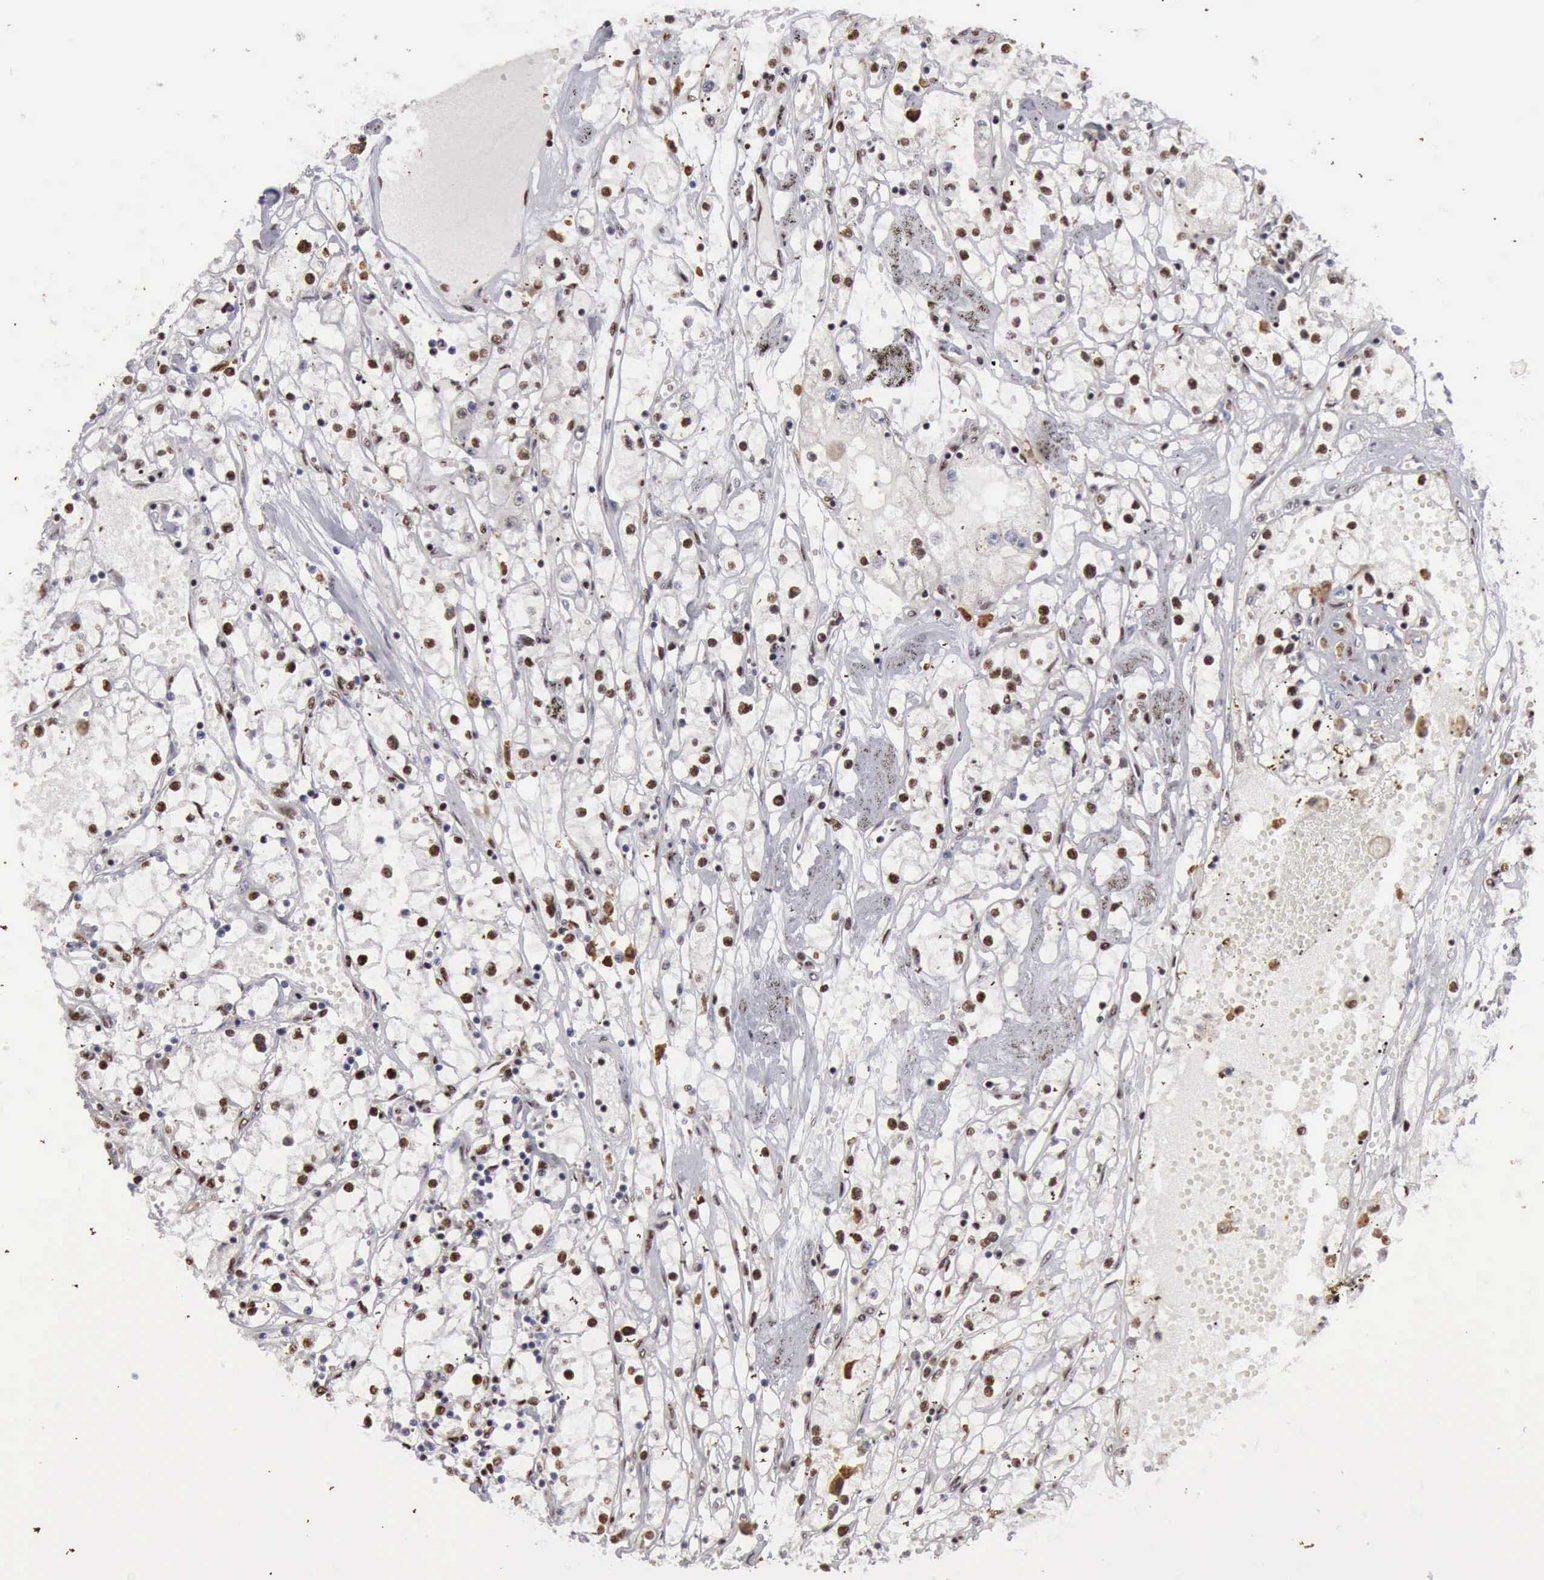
{"staining": {"intensity": "strong", "quantity": ">75%", "location": "nuclear"}, "tissue": "renal cancer", "cell_type": "Tumor cells", "image_type": "cancer", "snomed": [{"axis": "morphology", "description": "Adenocarcinoma, NOS"}, {"axis": "topography", "description": "Kidney"}], "caption": "The image shows immunohistochemical staining of renal cancer. There is strong nuclear positivity is seen in approximately >75% of tumor cells. (DAB = brown stain, brightfield microscopy at high magnification).", "gene": "KIAA0586", "patient": {"sex": "male", "age": 56}}